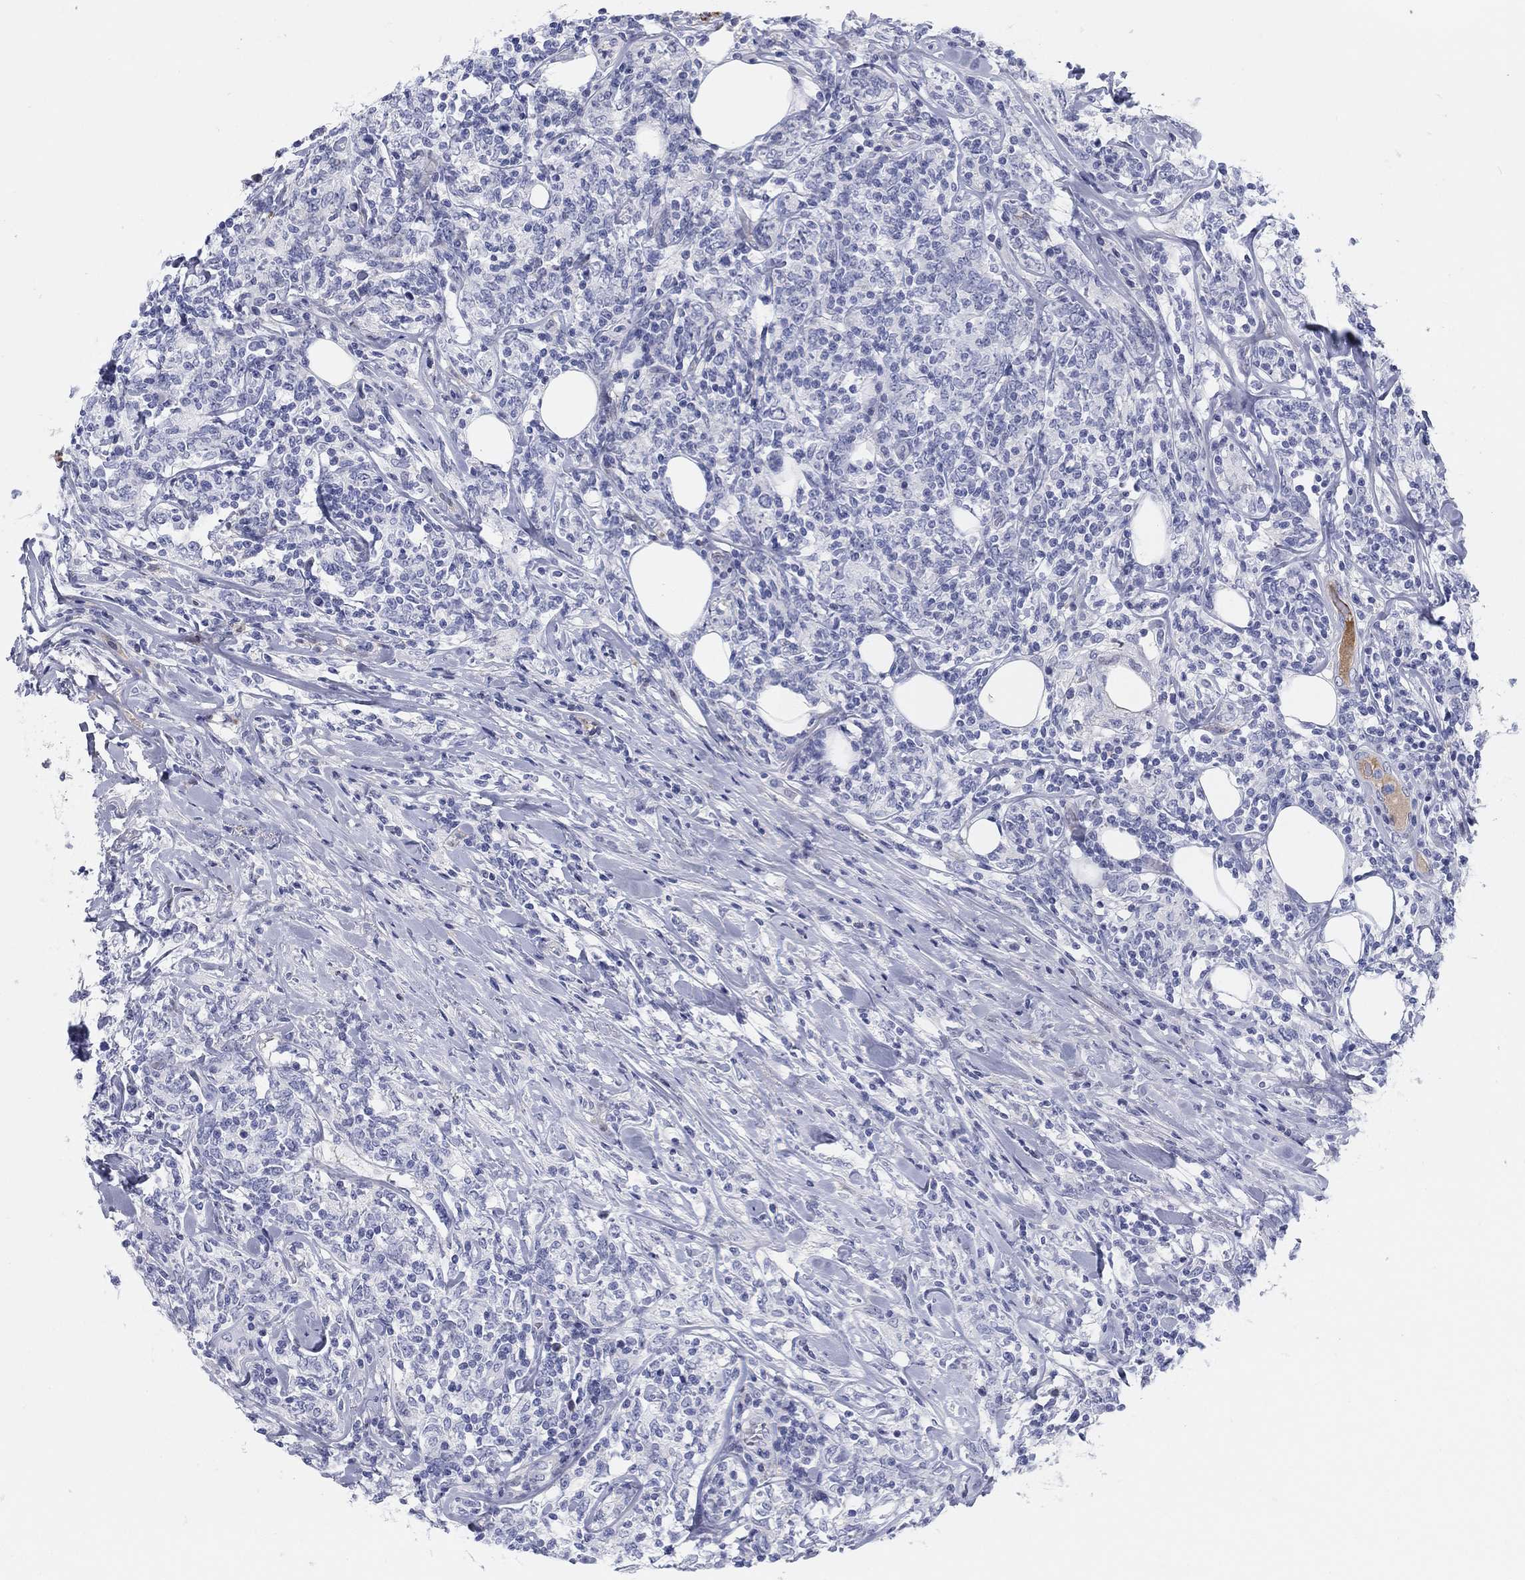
{"staining": {"intensity": "negative", "quantity": "none", "location": "none"}, "tissue": "lymphoma", "cell_type": "Tumor cells", "image_type": "cancer", "snomed": [{"axis": "morphology", "description": "Malignant lymphoma, non-Hodgkin's type, High grade"}, {"axis": "topography", "description": "Lymph node"}], "caption": "IHC of high-grade malignant lymphoma, non-Hodgkin's type reveals no positivity in tumor cells.", "gene": "HEATR4", "patient": {"sex": "female", "age": 84}}